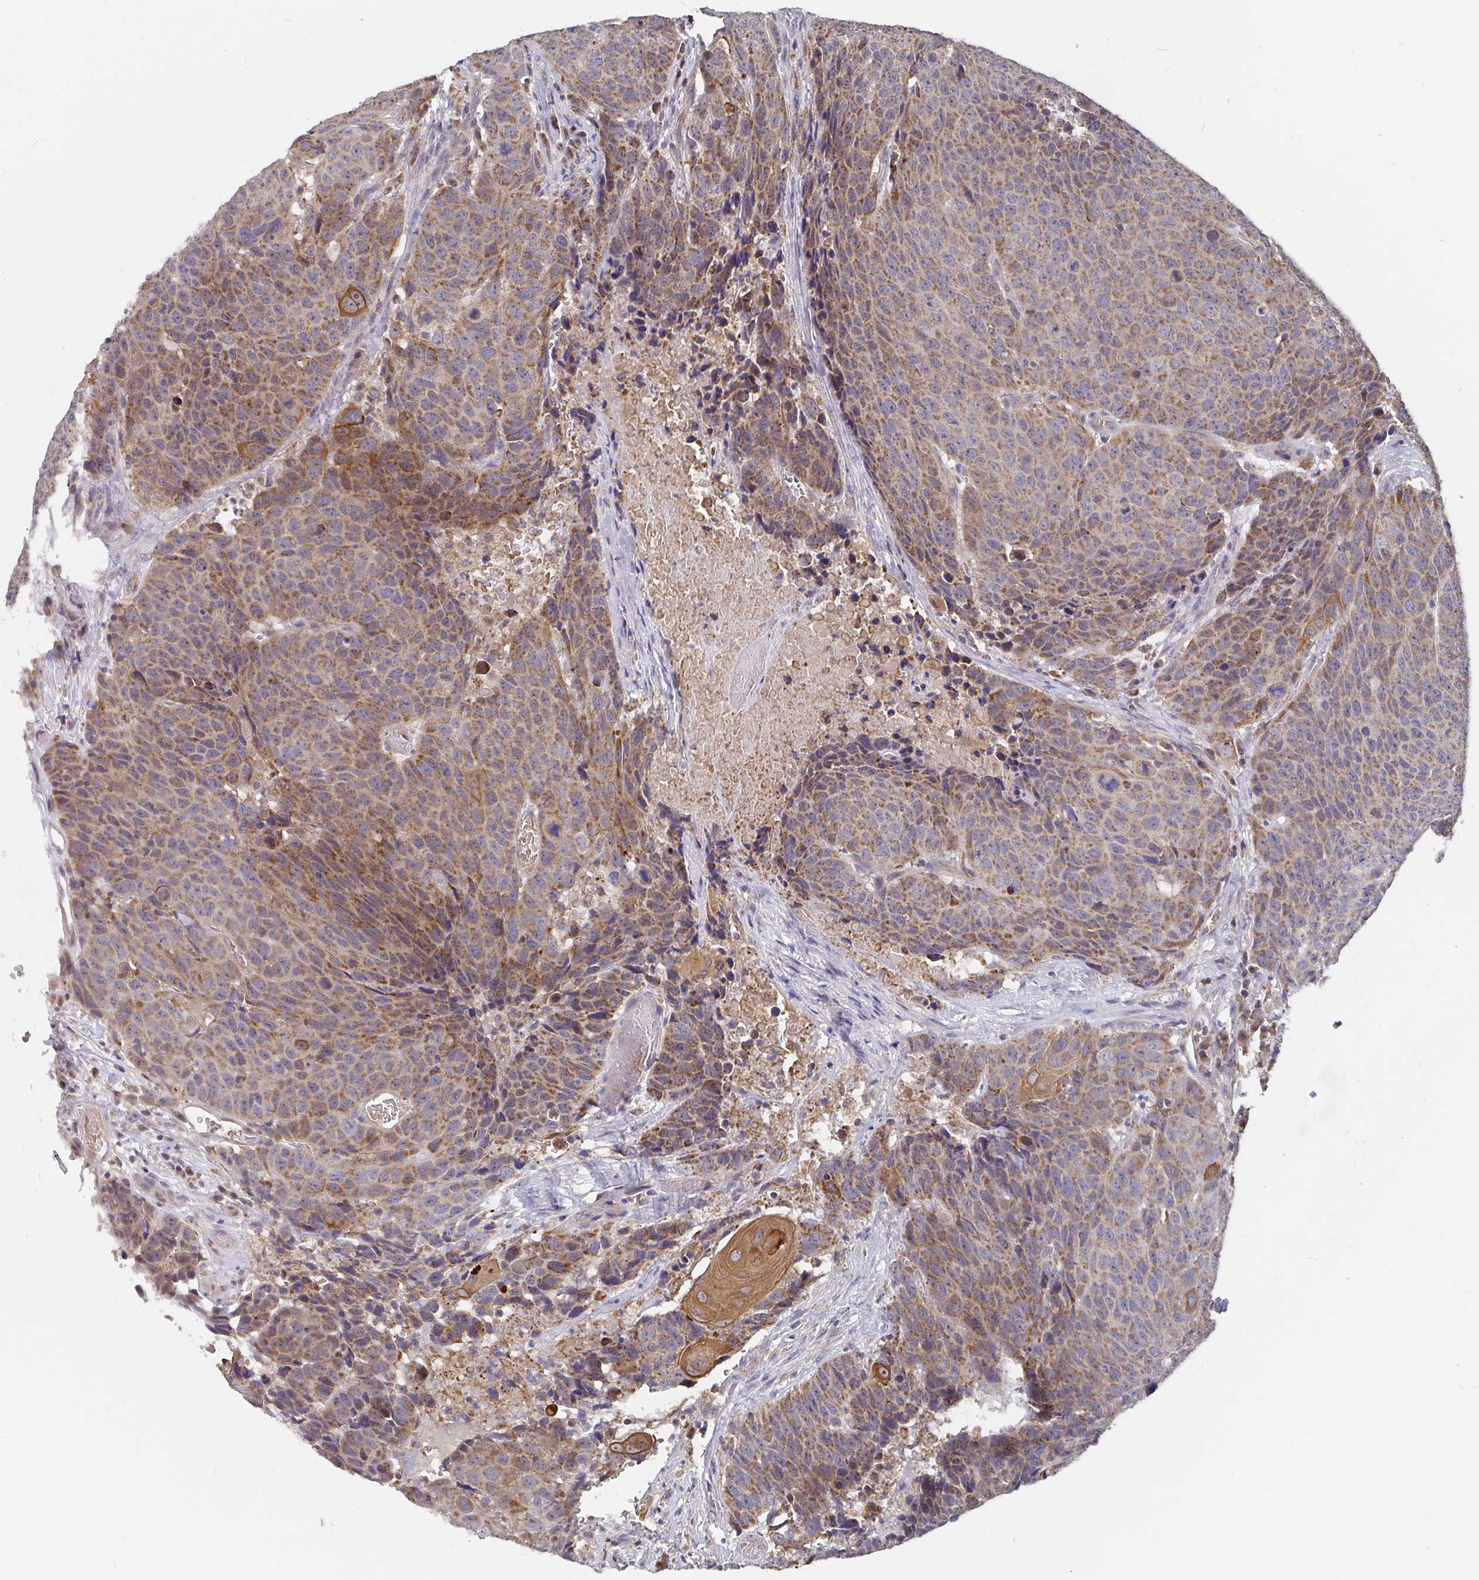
{"staining": {"intensity": "moderate", "quantity": ">75%", "location": "cytoplasmic/membranous"}, "tissue": "head and neck cancer", "cell_type": "Tumor cells", "image_type": "cancer", "snomed": [{"axis": "morphology", "description": "Squamous cell carcinoma, NOS"}, {"axis": "topography", "description": "Head-Neck"}], "caption": "An IHC image of neoplastic tissue is shown. Protein staining in brown shows moderate cytoplasmic/membranous positivity in head and neck cancer (squamous cell carcinoma) within tumor cells.", "gene": "PDF", "patient": {"sex": "male", "age": 66}}